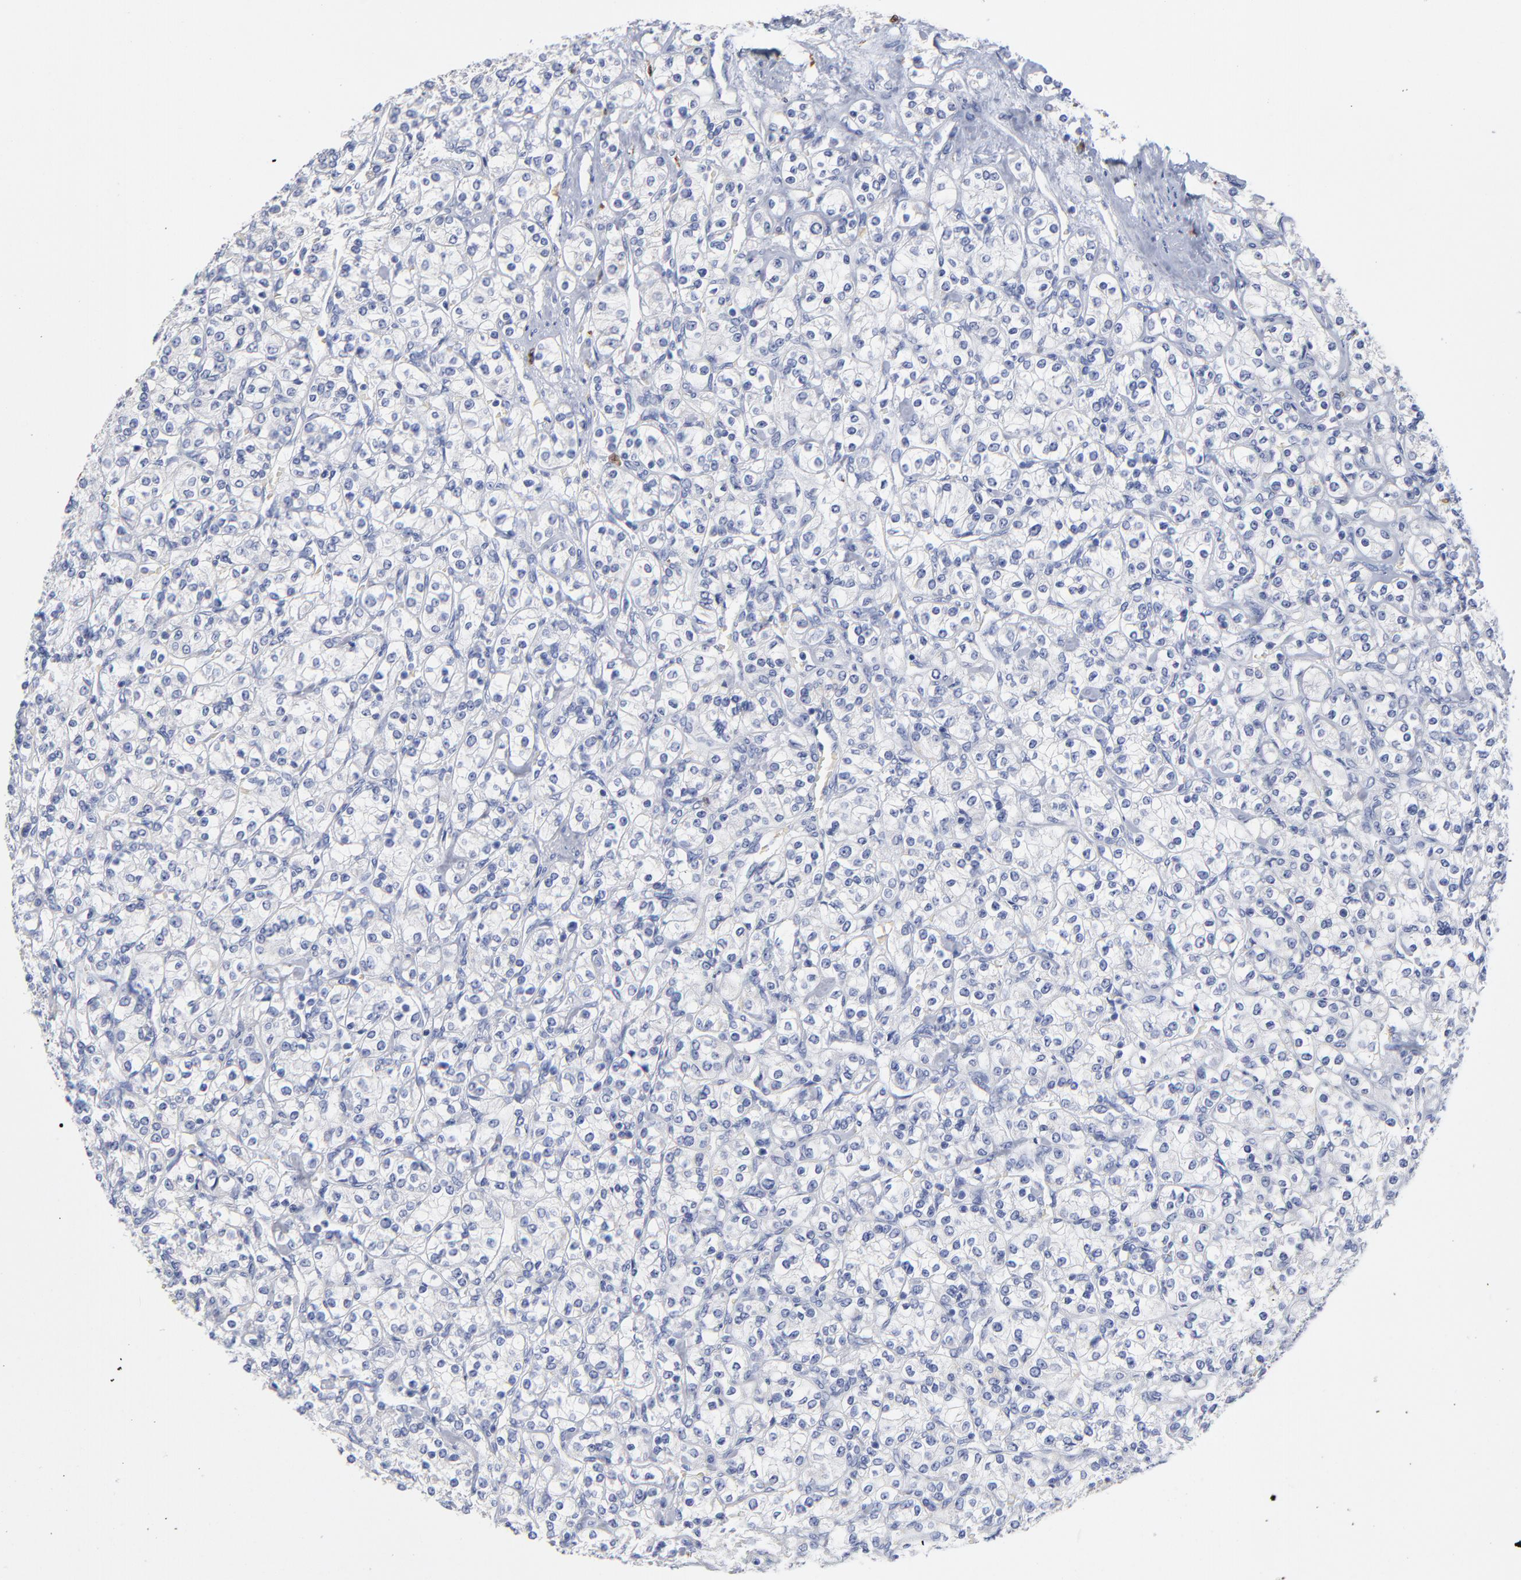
{"staining": {"intensity": "negative", "quantity": "none", "location": "none"}, "tissue": "renal cancer", "cell_type": "Tumor cells", "image_type": "cancer", "snomed": [{"axis": "morphology", "description": "Adenocarcinoma, NOS"}, {"axis": "topography", "description": "Kidney"}], "caption": "Micrograph shows no significant protein positivity in tumor cells of renal adenocarcinoma.", "gene": "PTP4A1", "patient": {"sex": "male", "age": 77}}